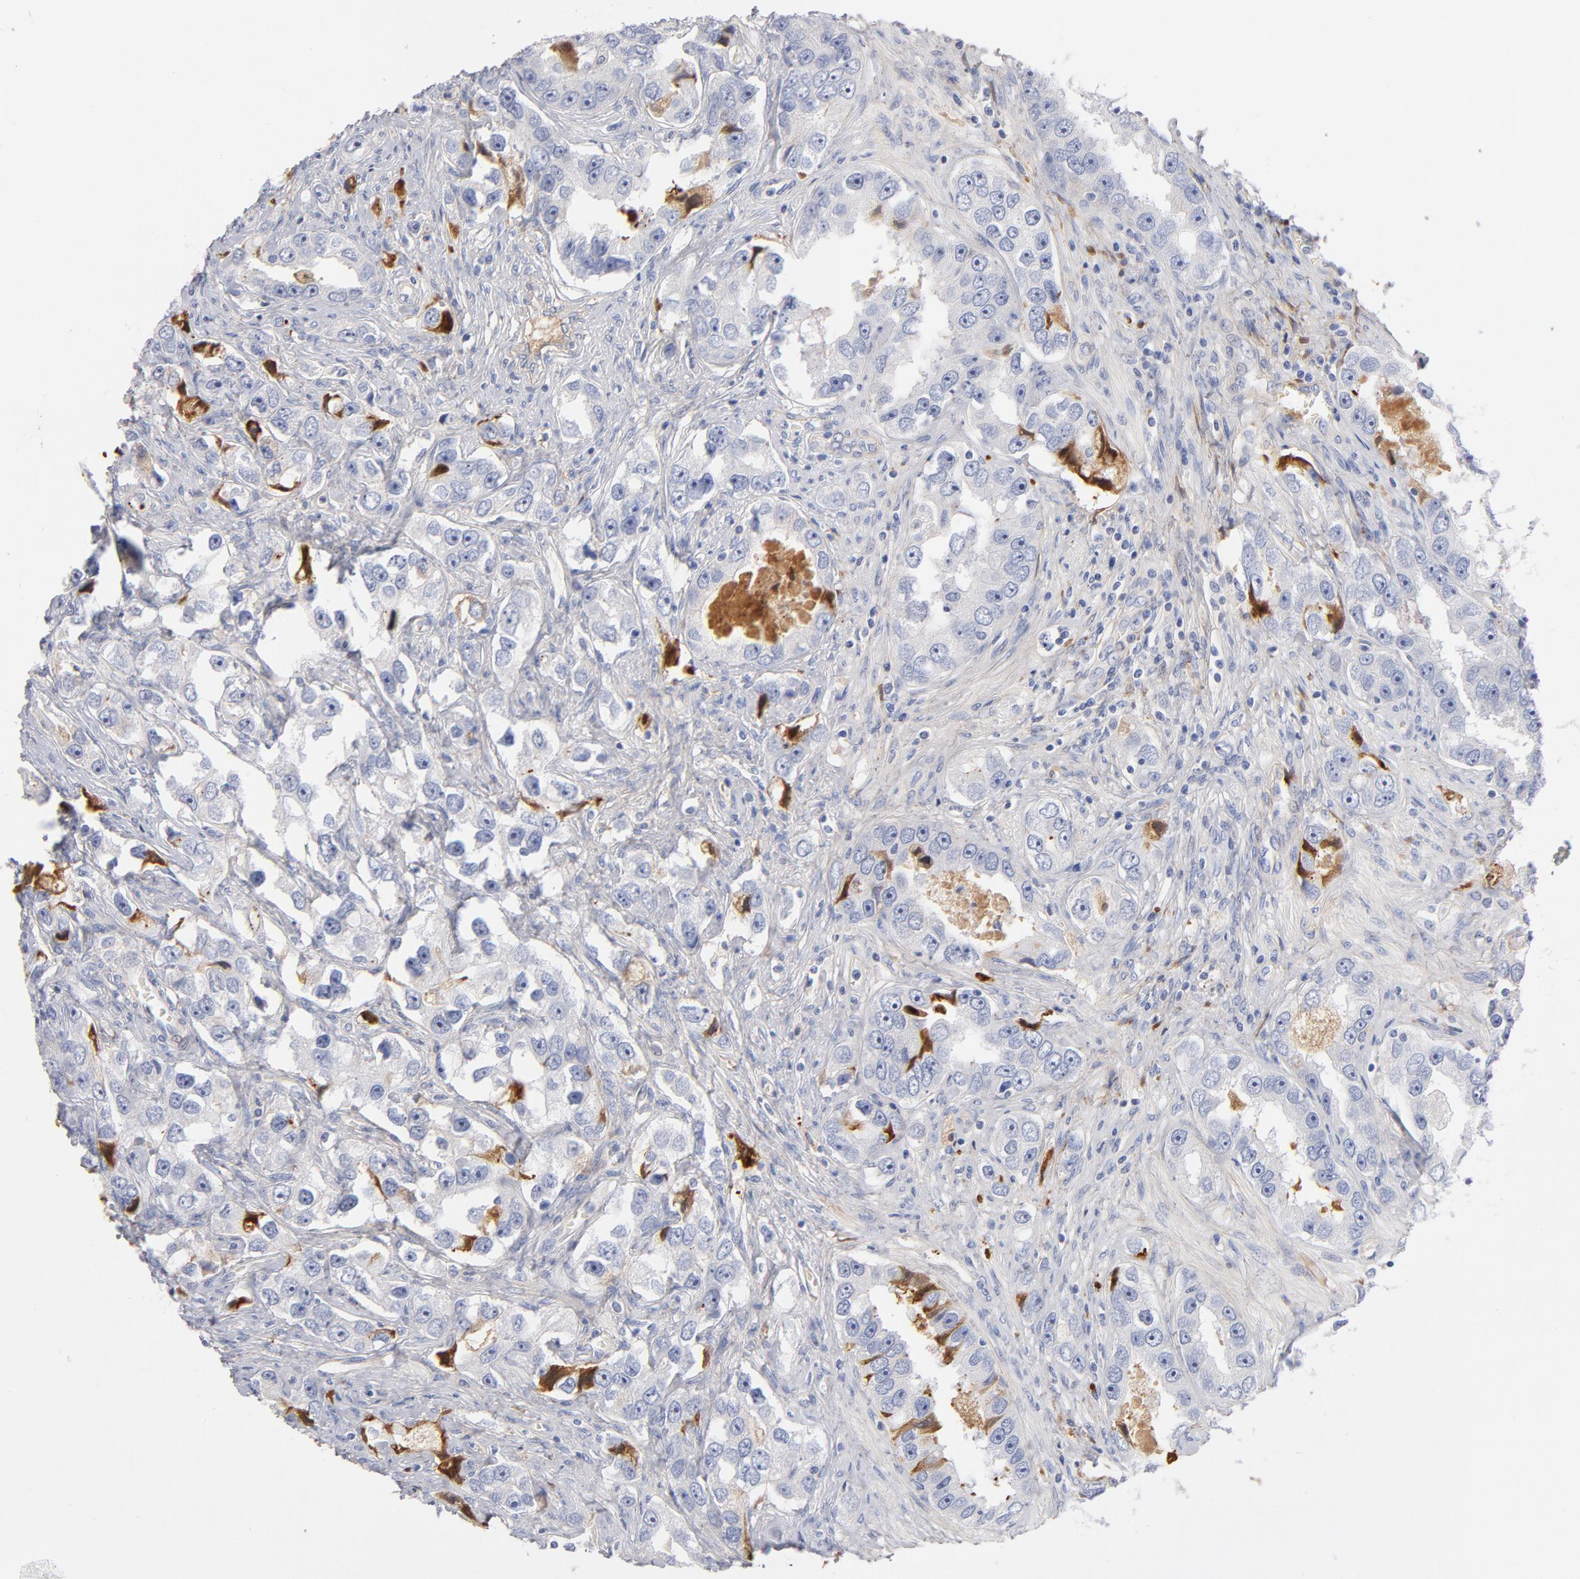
{"staining": {"intensity": "moderate", "quantity": "<25%", "location": "cytoplasmic/membranous"}, "tissue": "prostate cancer", "cell_type": "Tumor cells", "image_type": "cancer", "snomed": [{"axis": "morphology", "description": "Adenocarcinoma, High grade"}, {"axis": "topography", "description": "Prostate"}], "caption": "Immunohistochemical staining of prostate cancer (adenocarcinoma (high-grade)) demonstrates low levels of moderate cytoplasmic/membranous expression in about <25% of tumor cells. (Stains: DAB in brown, nuclei in blue, Microscopy: brightfield microscopy at high magnification).", "gene": "C3", "patient": {"sex": "male", "age": 63}}